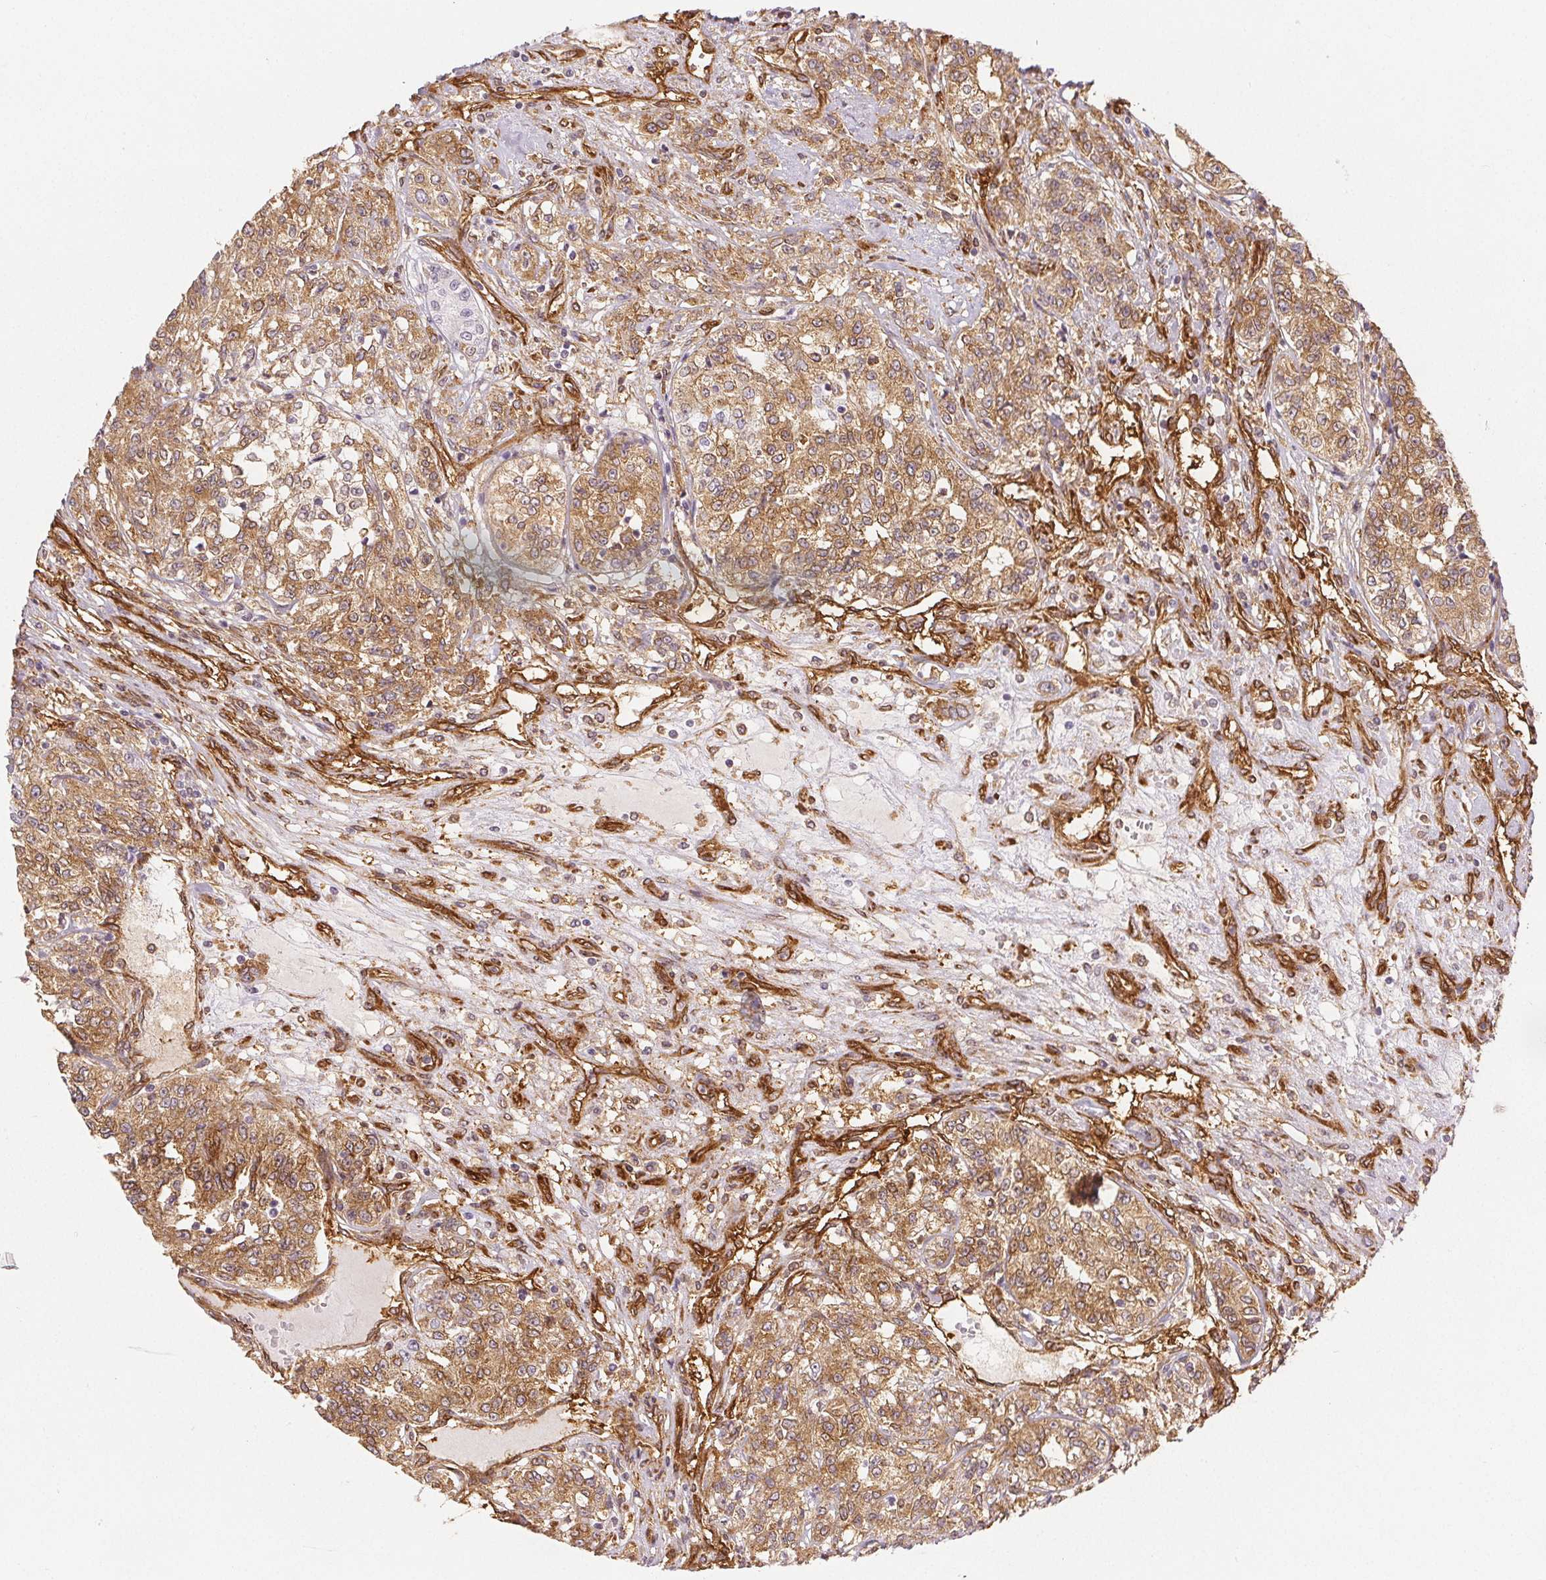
{"staining": {"intensity": "moderate", "quantity": ">75%", "location": "cytoplasmic/membranous"}, "tissue": "renal cancer", "cell_type": "Tumor cells", "image_type": "cancer", "snomed": [{"axis": "morphology", "description": "Adenocarcinoma, NOS"}, {"axis": "topography", "description": "Kidney"}], "caption": "Tumor cells show medium levels of moderate cytoplasmic/membranous expression in approximately >75% of cells in human renal cancer. Immunohistochemistry stains the protein in brown and the nuclei are stained blue.", "gene": "DIAPH2", "patient": {"sex": "female", "age": 63}}